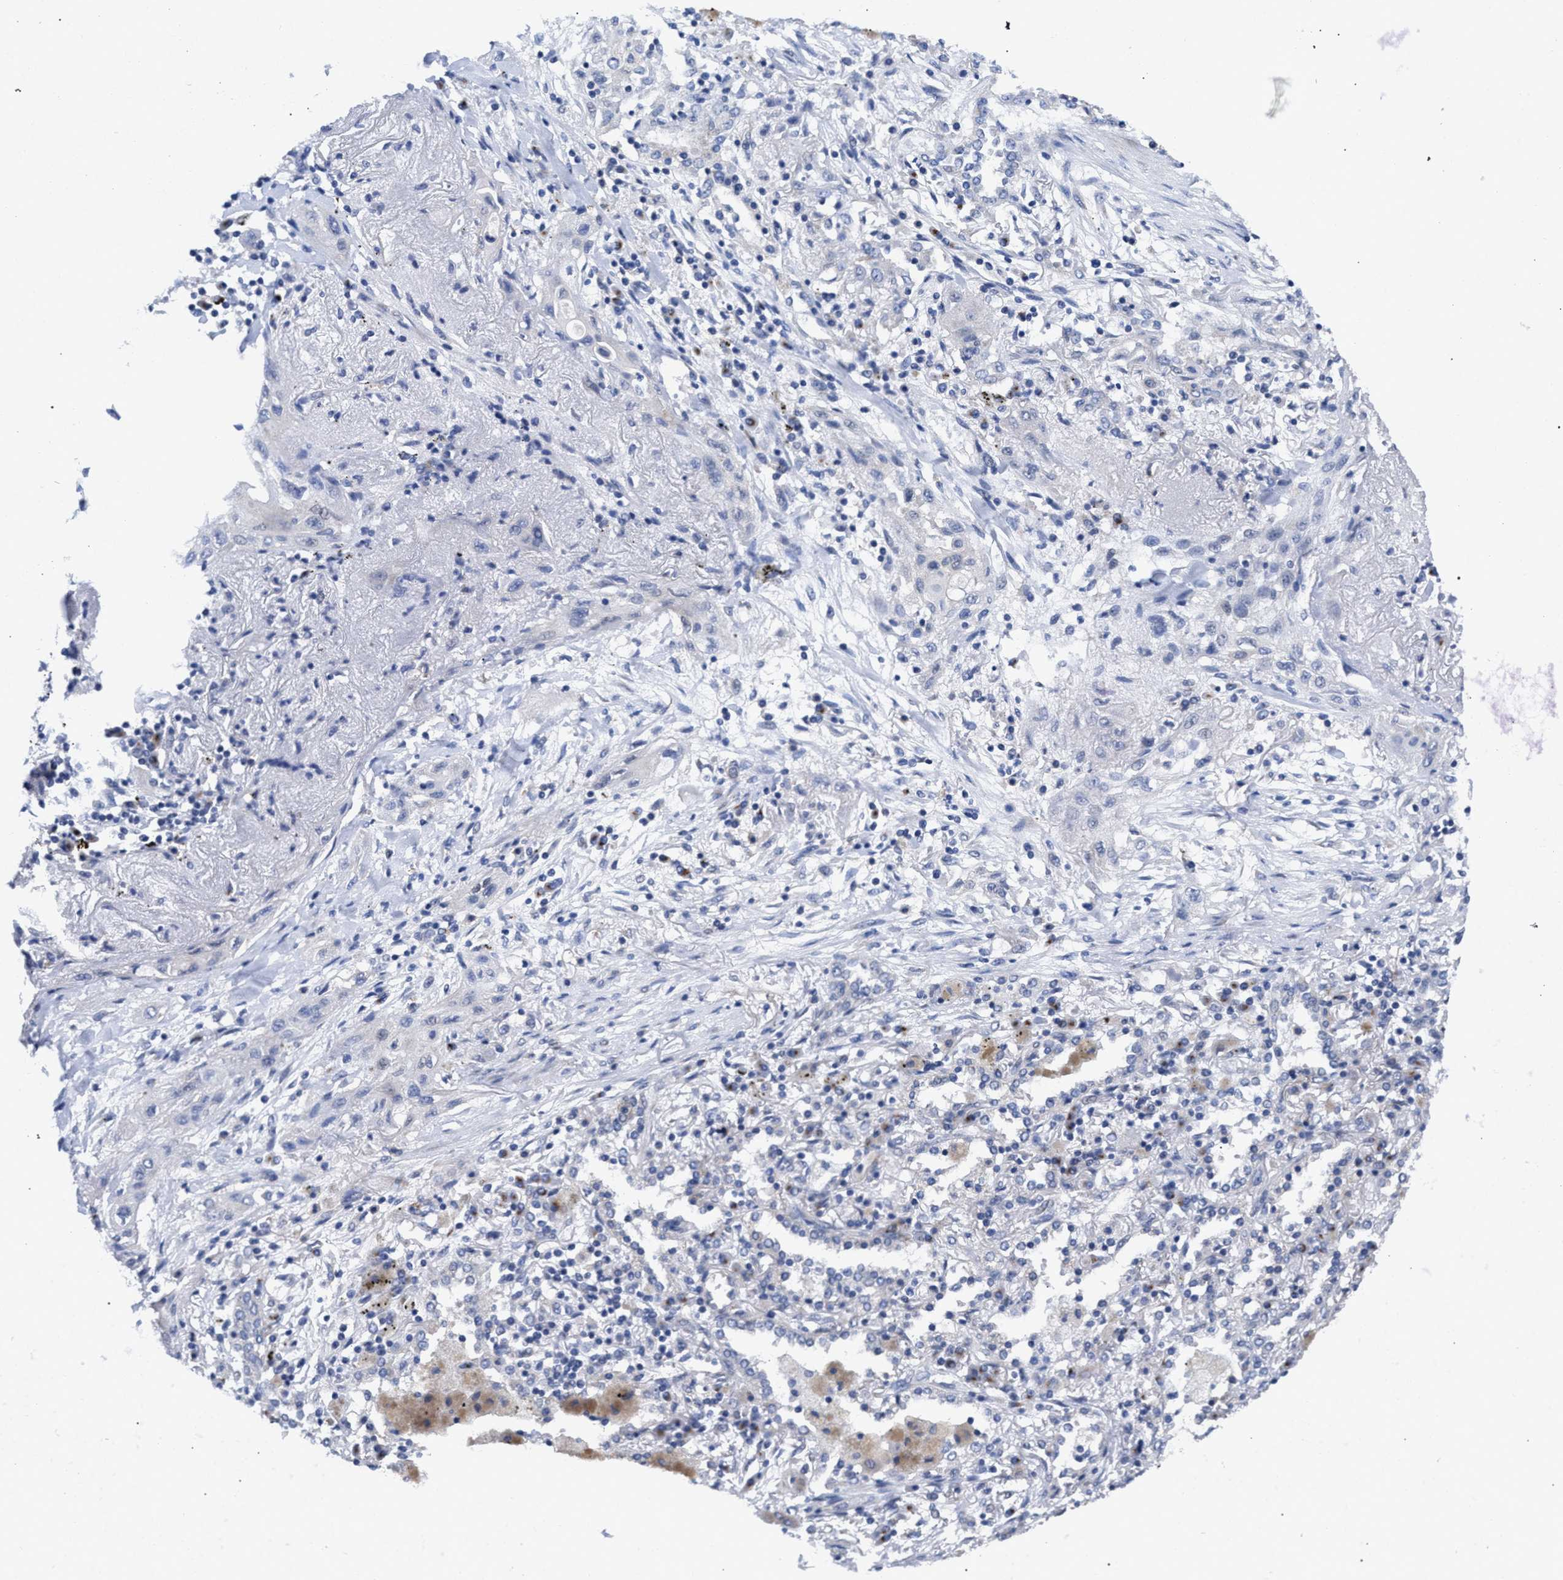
{"staining": {"intensity": "negative", "quantity": "none", "location": "none"}, "tissue": "lung cancer", "cell_type": "Tumor cells", "image_type": "cancer", "snomed": [{"axis": "morphology", "description": "Squamous cell carcinoma, NOS"}, {"axis": "topography", "description": "Lung"}], "caption": "High magnification brightfield microscopy of lung cancer (squamous cell carcinoma) stained with DAB (brown) and counterstained with hematoxylin (blue): tumor cells show no significant staining.", "gene": "GOLGA2", "patient": {"sex": "female", "age": 47}}